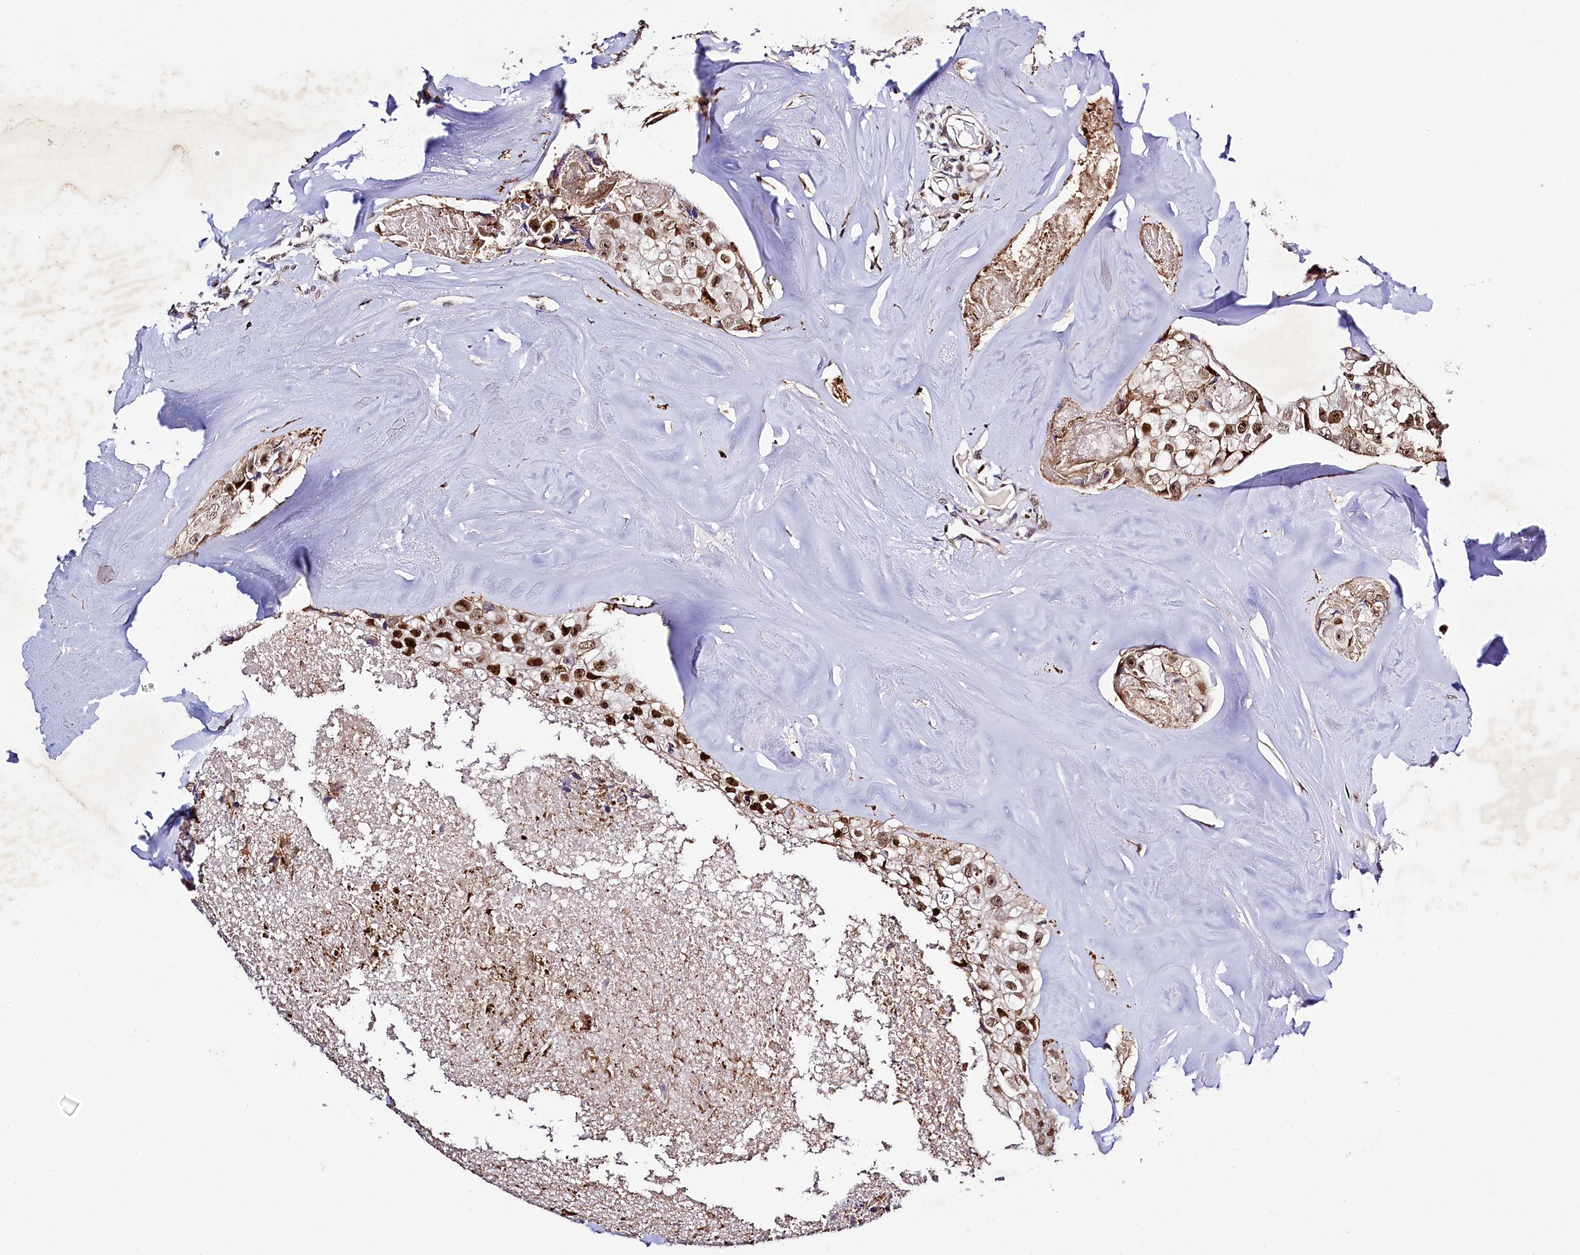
{"staining": {"intensity": "strong", "quantity": ">75%", "location": "nuclear"}, "tissue": "head and neck cancer", "cell_type": "Tumor cells", "image_type": "cancer", "snomed": [{"axis": "morphology", "description": "Adenocarcinoma, NOS"}, {"axis": "morphology", "description": "Adenocarcinoma, metastatic, NOS"}, {"axis": "topography", "description": "Head-Neck"}], "caption": "Immunohistochemical staining of human head and neck cancer reveals high levels of strong nuclear protein positivity in about >75% of tumor cells. (Stains: DAB (3,3'-diaminobenzidine) in brown, nuclei in blue, Microscopy: brightfield microscopy at high magnification).", "gene": "SAMD10", "patient": {"sex": "male", "age": 75}}